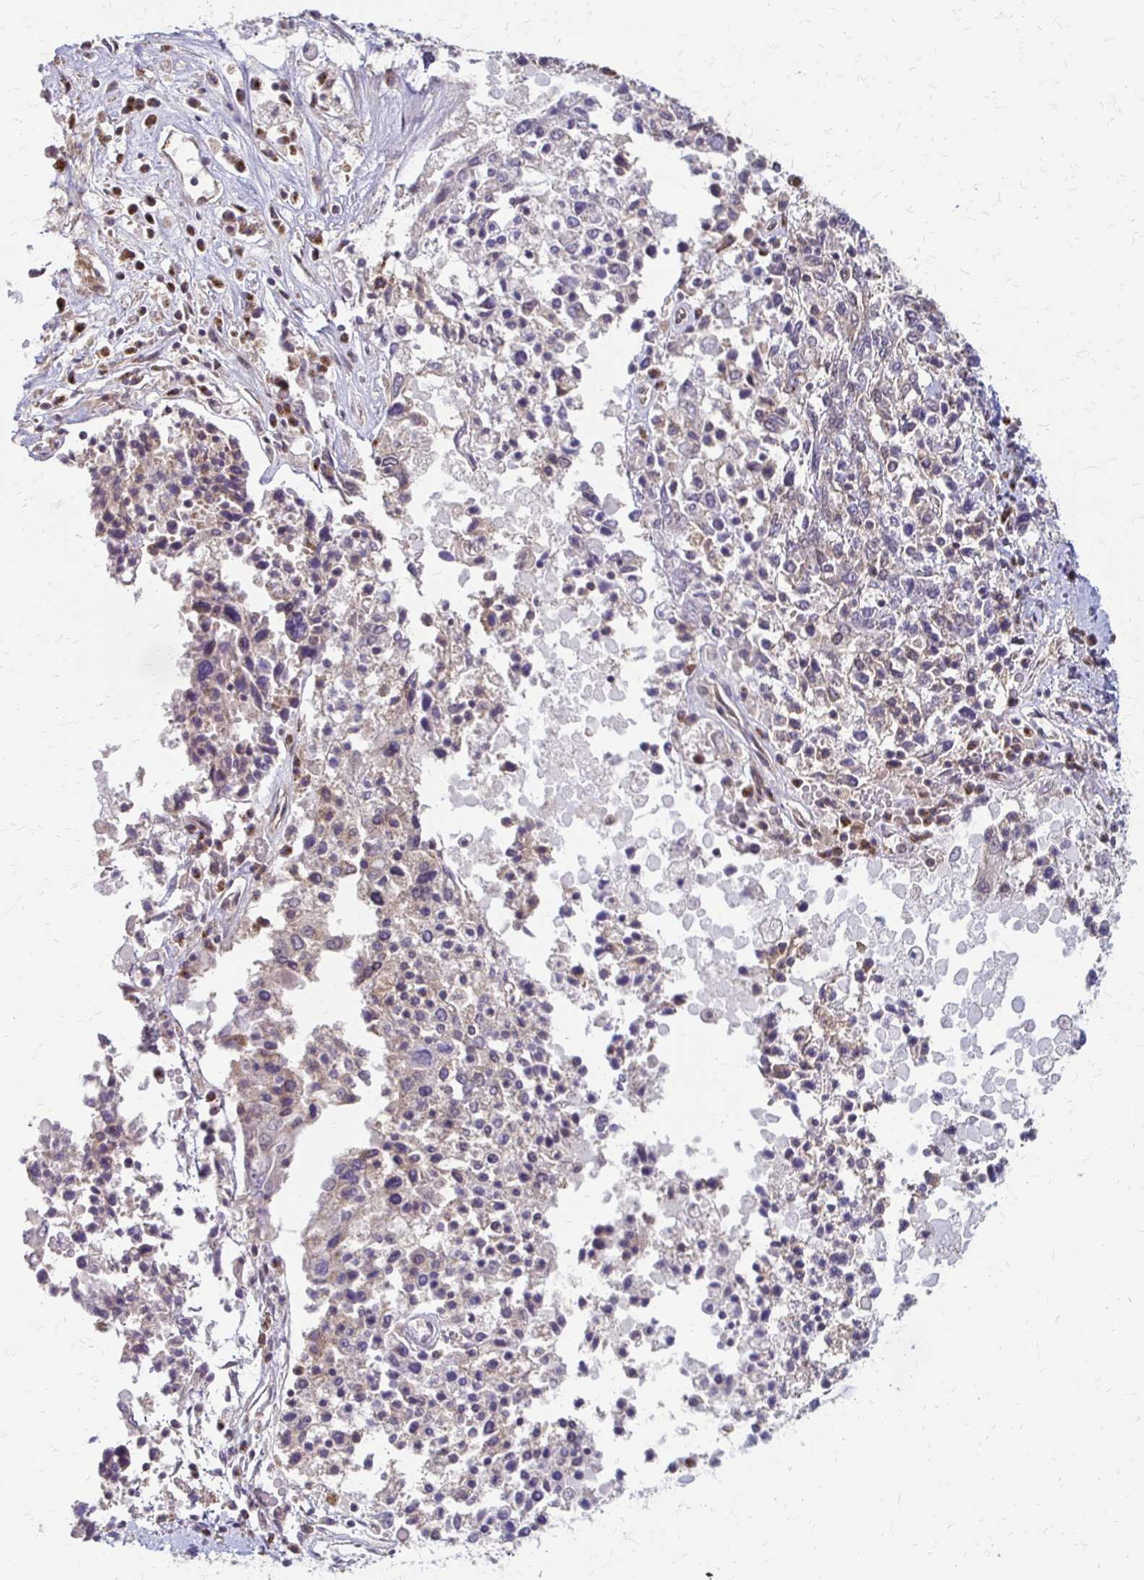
{"staining": {"intensity": "negative", "quantity": "none", "location": "none"}, "tissue": "ovarian cancer", "cell_type": "Tumor cells", "image_type": "cancer", "snomed": [{"axis": "morphology", "description": "Carcinoma, endometroid"}, {"axis": "topography", "description": "Ovary"}], "caption": "This is an IHC micrograph of ovarian cancer. There is no expression in tumor cells.", "gene": "CFL2", "patient": {"sex": "female", "age": 62}}